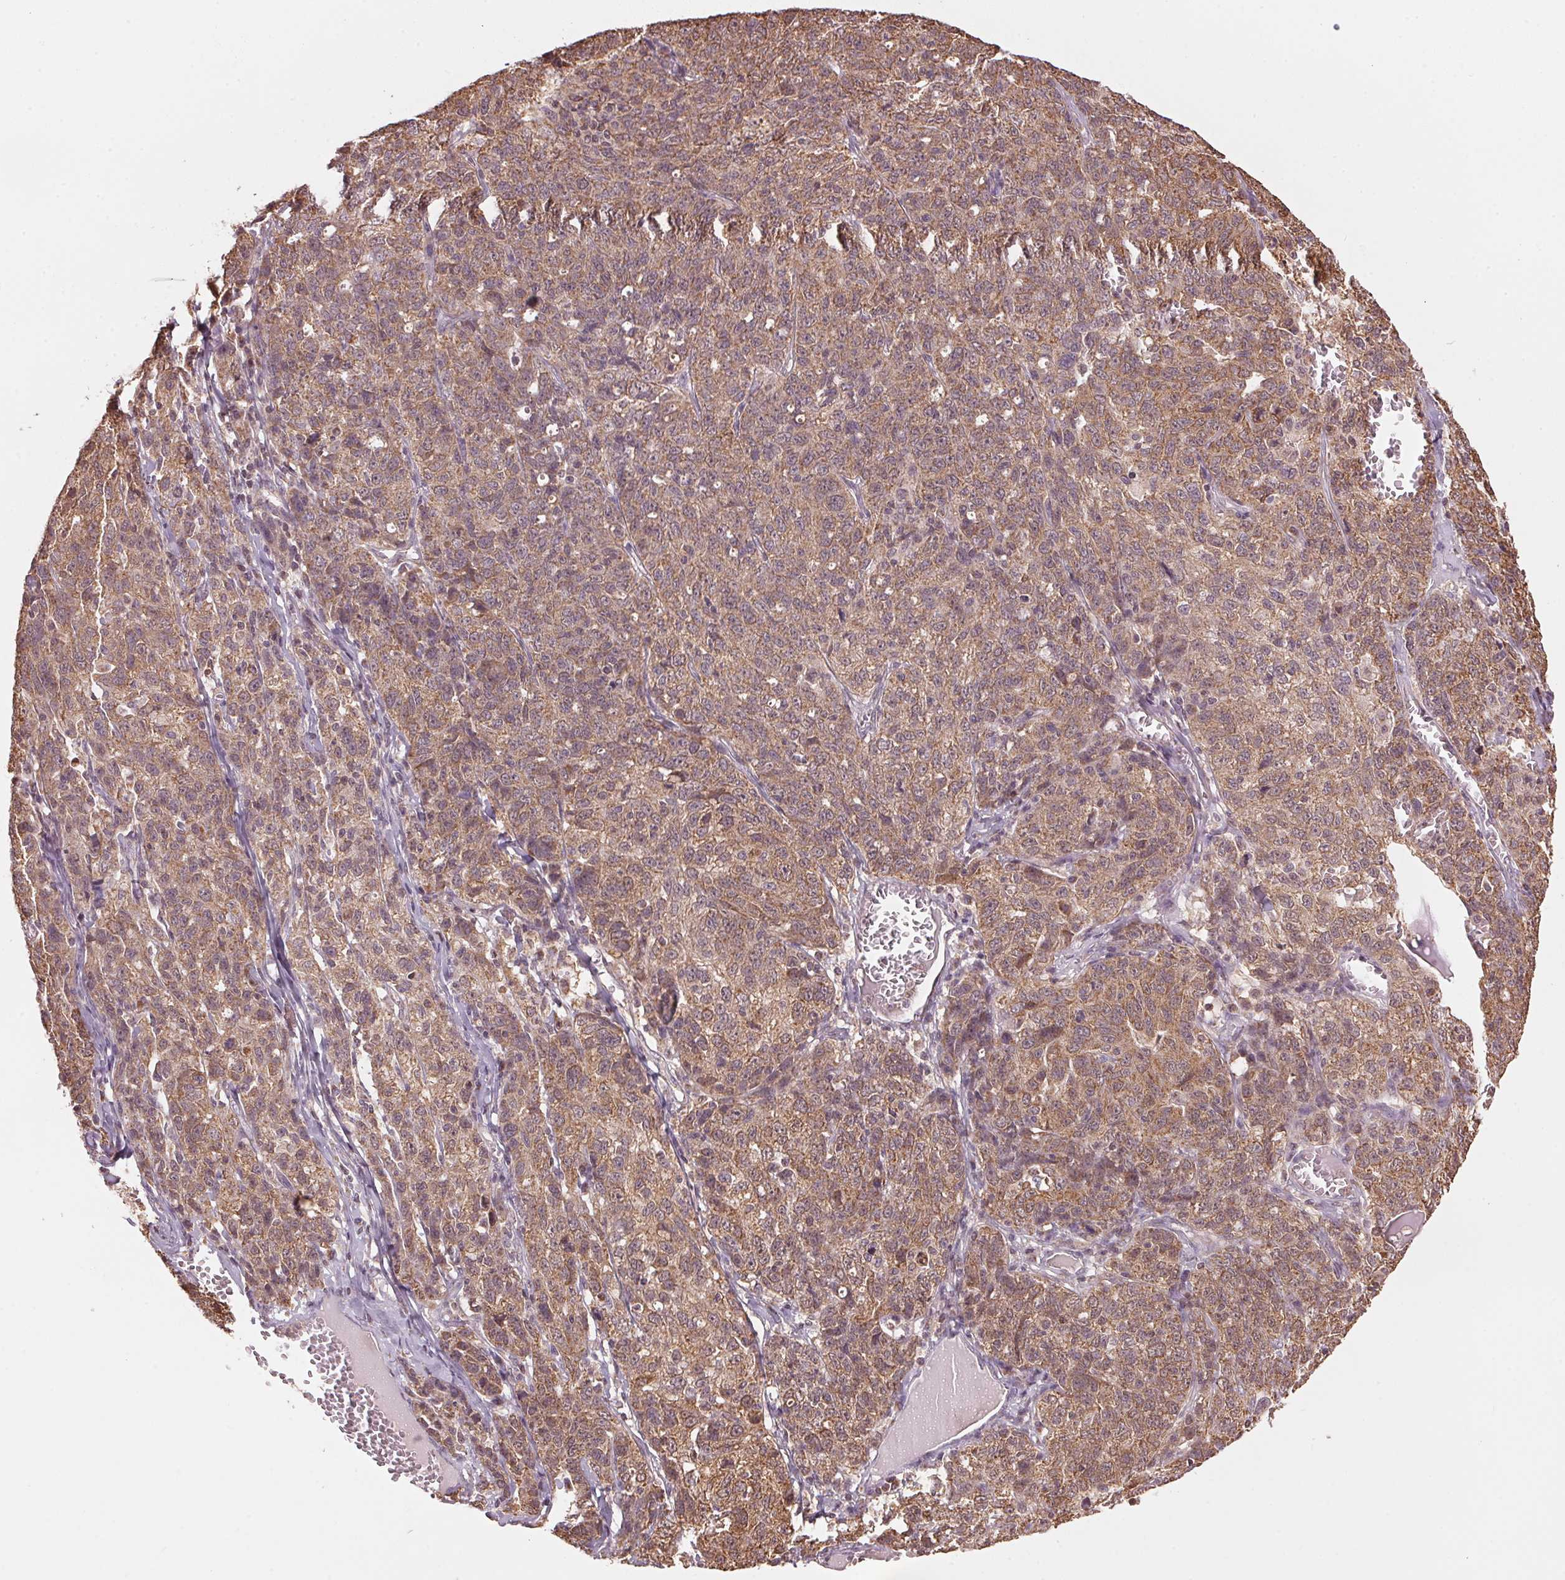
{"staining": {"intensity": "moderate", "quantity": ">75%", "location": "cytoplasmic/membranous"}, "tissue": "ovarian cancer", "cell_type": "Tumor cells", "image_type": "cancer", "snomed": [{"axis": "morphology", "description": "Cystadenocarcinoma, serous, NOS"}, {"axis": "topography", "description": "Ovary"}], "caption": "Tumor cells reveal medium levels of moderate cytoplasmic/membranous staining in about >75% of cells in human ovarian cancer. Nuclei are stained in blue.", "gene": "ARHGAP6", "patient": {"sex": "female", "age": 71}}